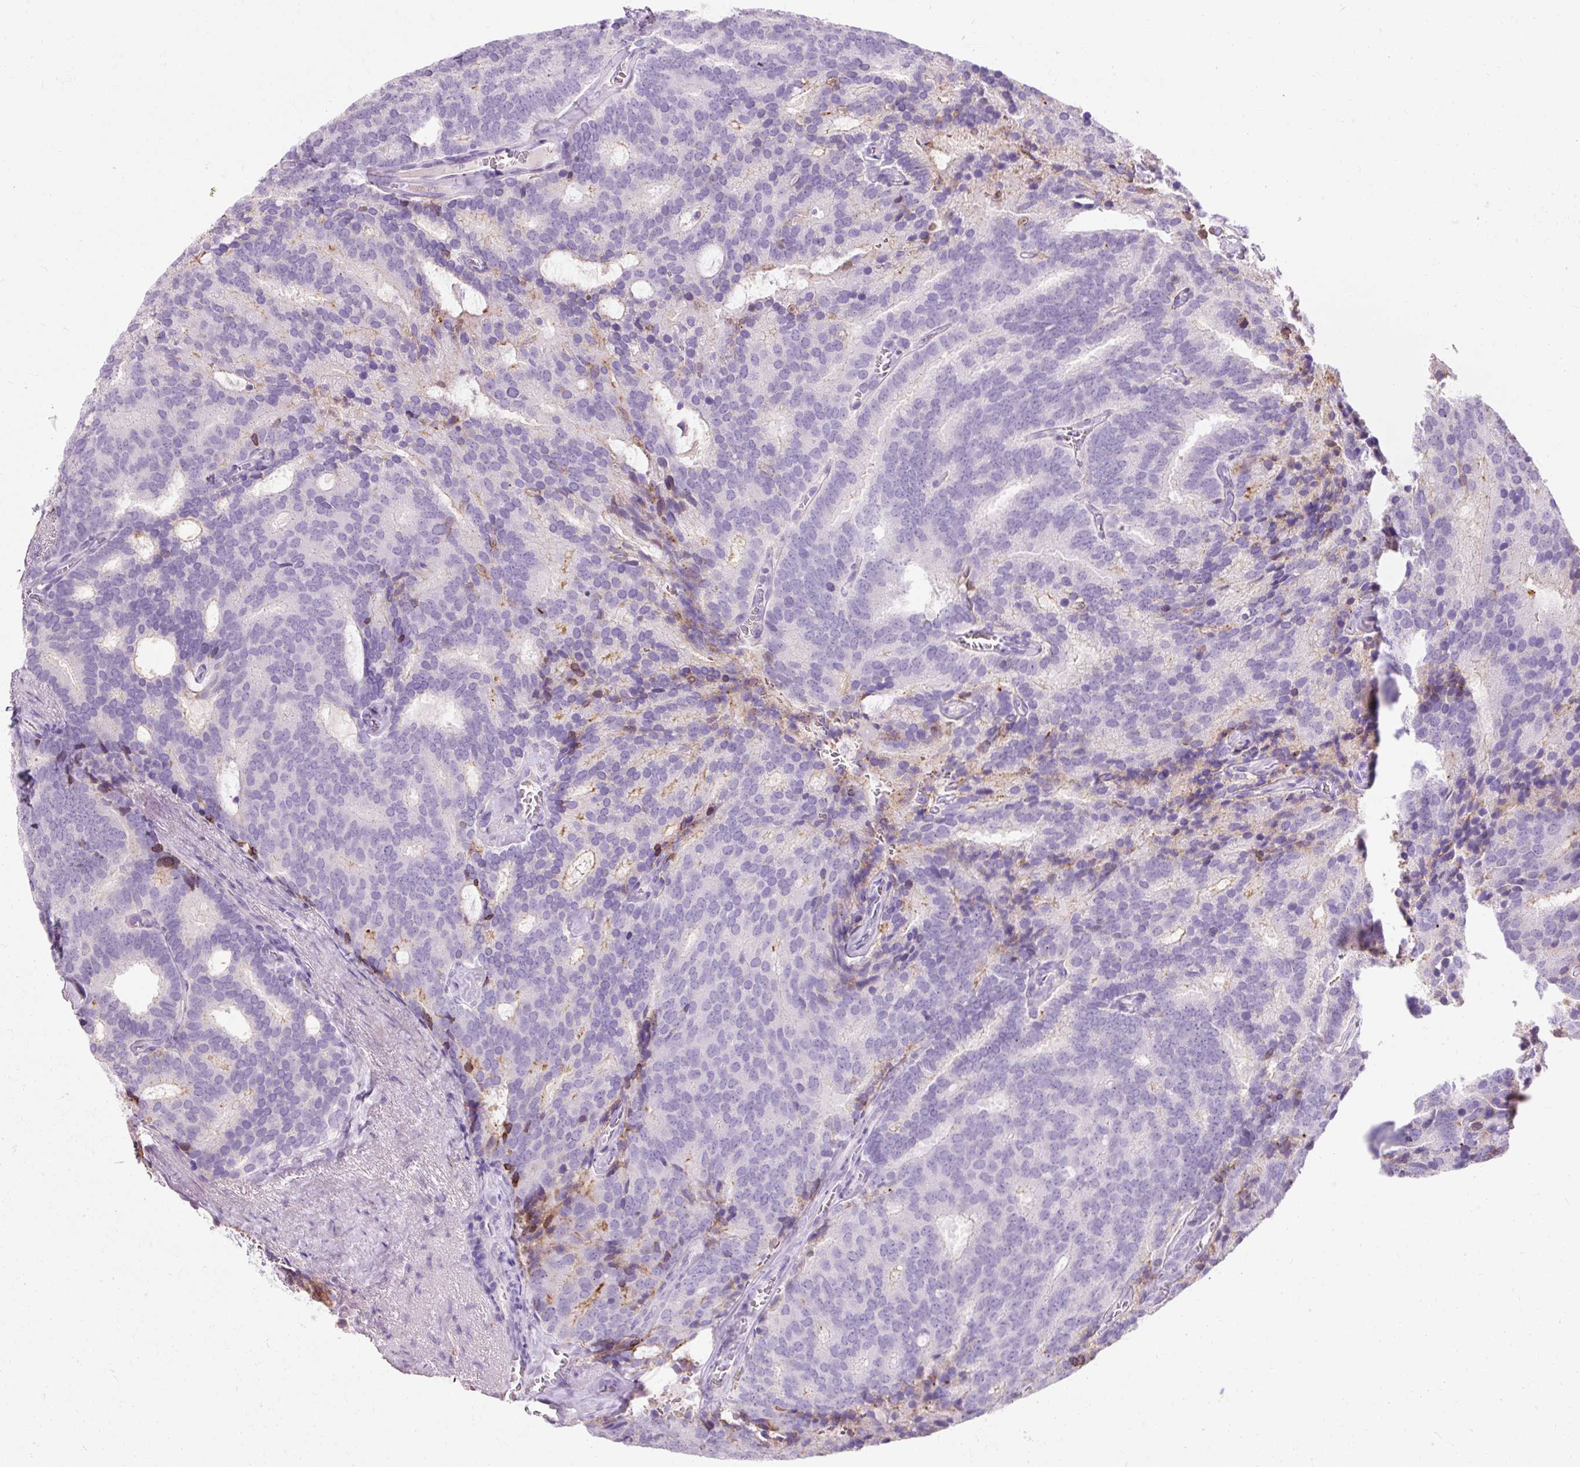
{"staining": {"intensity": "negative", "quantity": "none", "location": "none"}, "tissue": "prostate cancer", "cell_type": "Tumor cells", "image_type": "cancer", "snomed": [{"axis": "morphology", "description": "Adenocarcinoma, Low grade"}, {"axis": "topography", "description": "Prostate"}], "caption": "DAB (3,3'-diaminobenzidine) immunohistochemical staining of prostate cancer (low-grade adenocarcinoma) reveals no significant expression in tumor cells. The staining was performed using DAB to visualize the protein expression in brown, while the nuclei were stained in blue with hematoxylin (Magnification: 20x).", "gene": "CLDN25", "patient": {"sex": "male", "age": 71}}